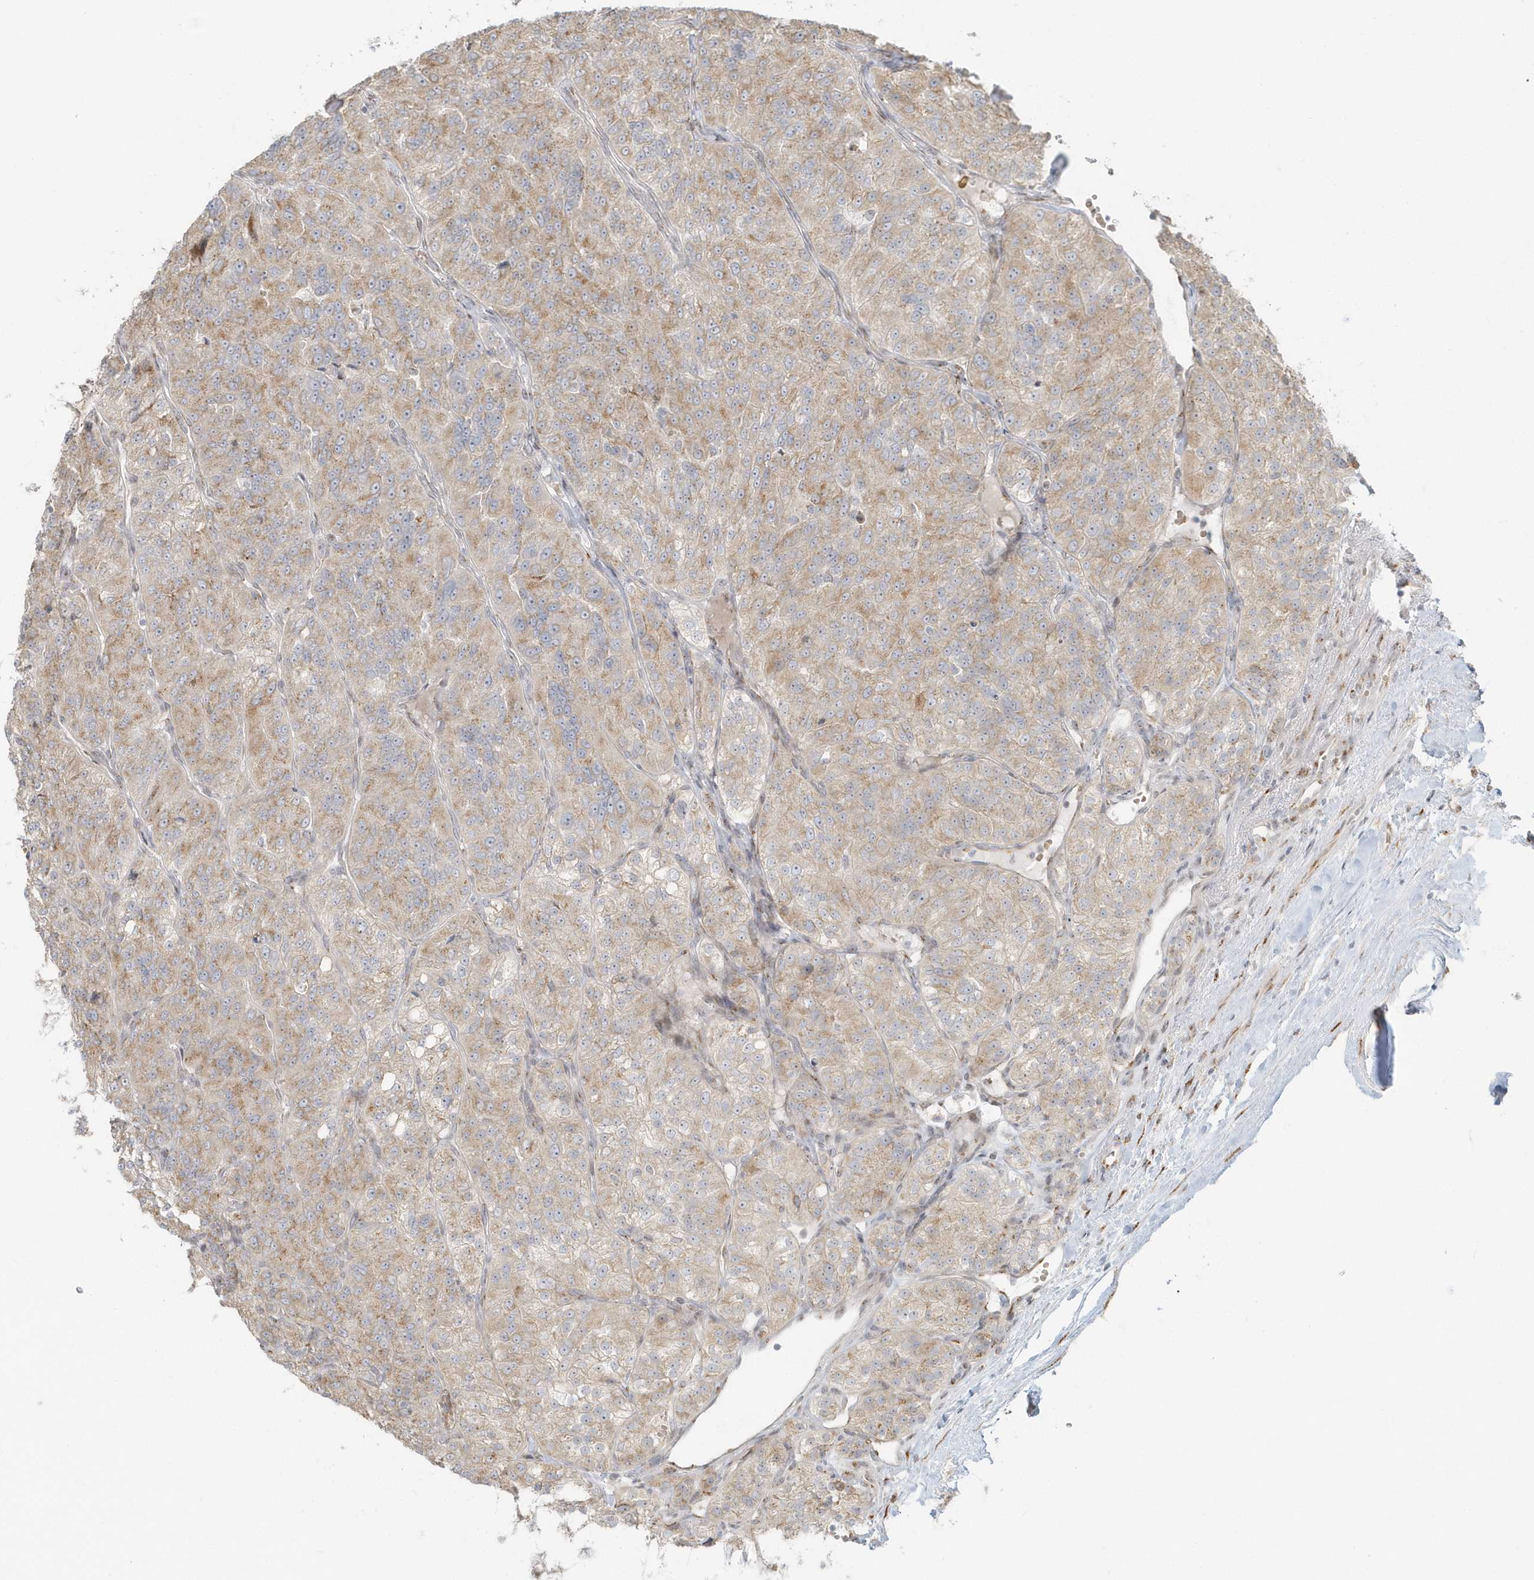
{"staining": {"intensity": "moderate", "quantity": ">75%", "location": "cytoplasmic/membranous"}, "tissue": "renal cancer", "cell_type": "Tumor cells", "image_type": "cancer", "snomed": [{"axis": "morphology", "description": "Adenocarcinoma, NOS"}, {"axis": "topography", "description": "Kidney"}], "caption": "Immunohistochemical staining of adenocarcinoma (renal) demonstrates moderate cytoplasmic/membranous protein expression in about >75% of tumor cells.", "gene": "DHFR", "patient": {"sex": "female", "age": 63}}